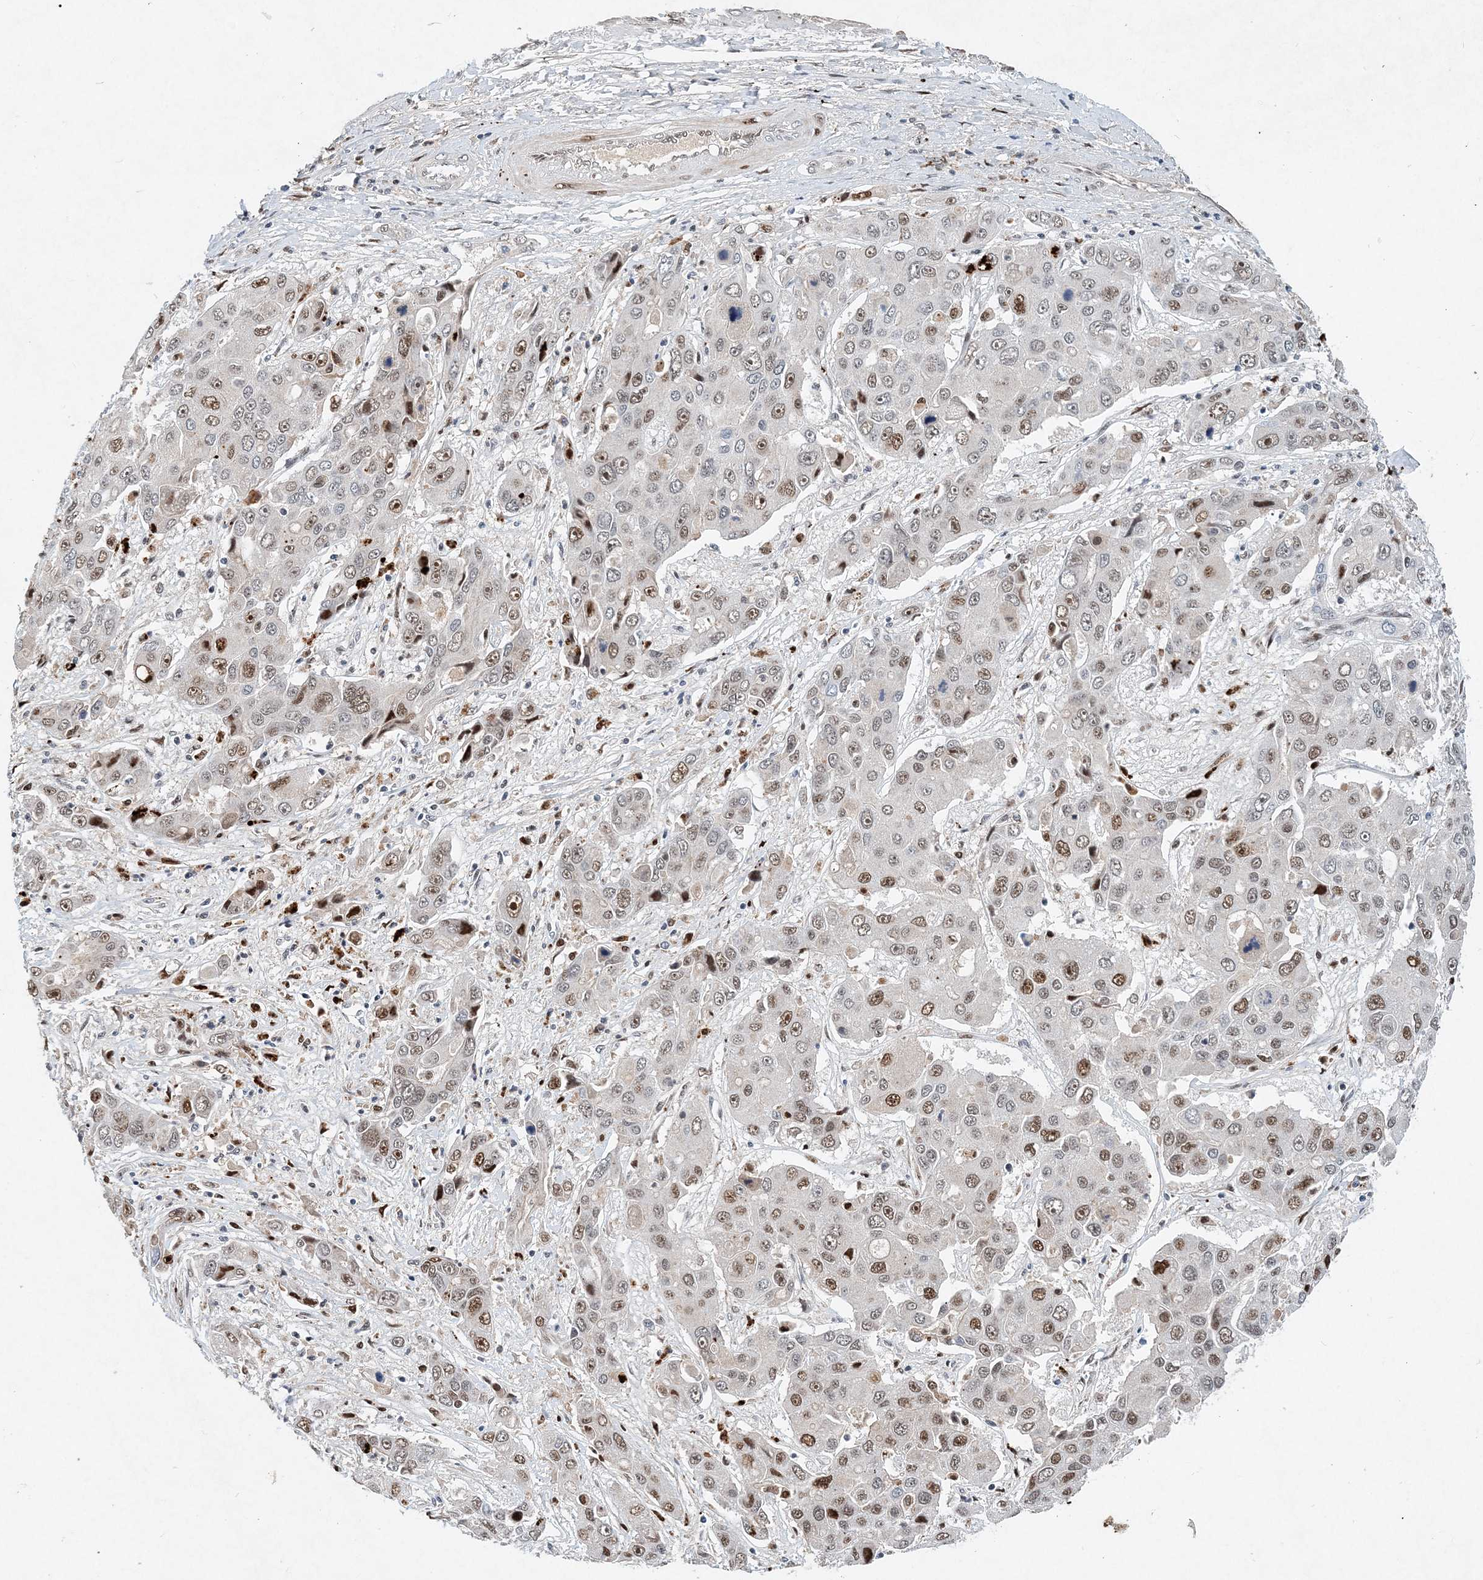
{"staining": {"intensity": "moderate", "quantity": "25%-75%", "location": "nuclear"}, "tissue": "liver cancer", "cell_type": "Tumor cells", "image_type": "cancer", "snomed": [{"axis": "morphology", "description": "Cholangiocarcinoma"}, {"axis": "topography", "description": "Liver"}], "caption": "The photomicrograph exhibits immunohistochemical staining of liver cancer. There is moderate nuclear expression is identified in about 25%-75% of tumor cells. (Brightfield microscopy of DAB IHC at high magnification).", "gene": "KPNA4", "patient": {"sex": "male", "age": 67}}